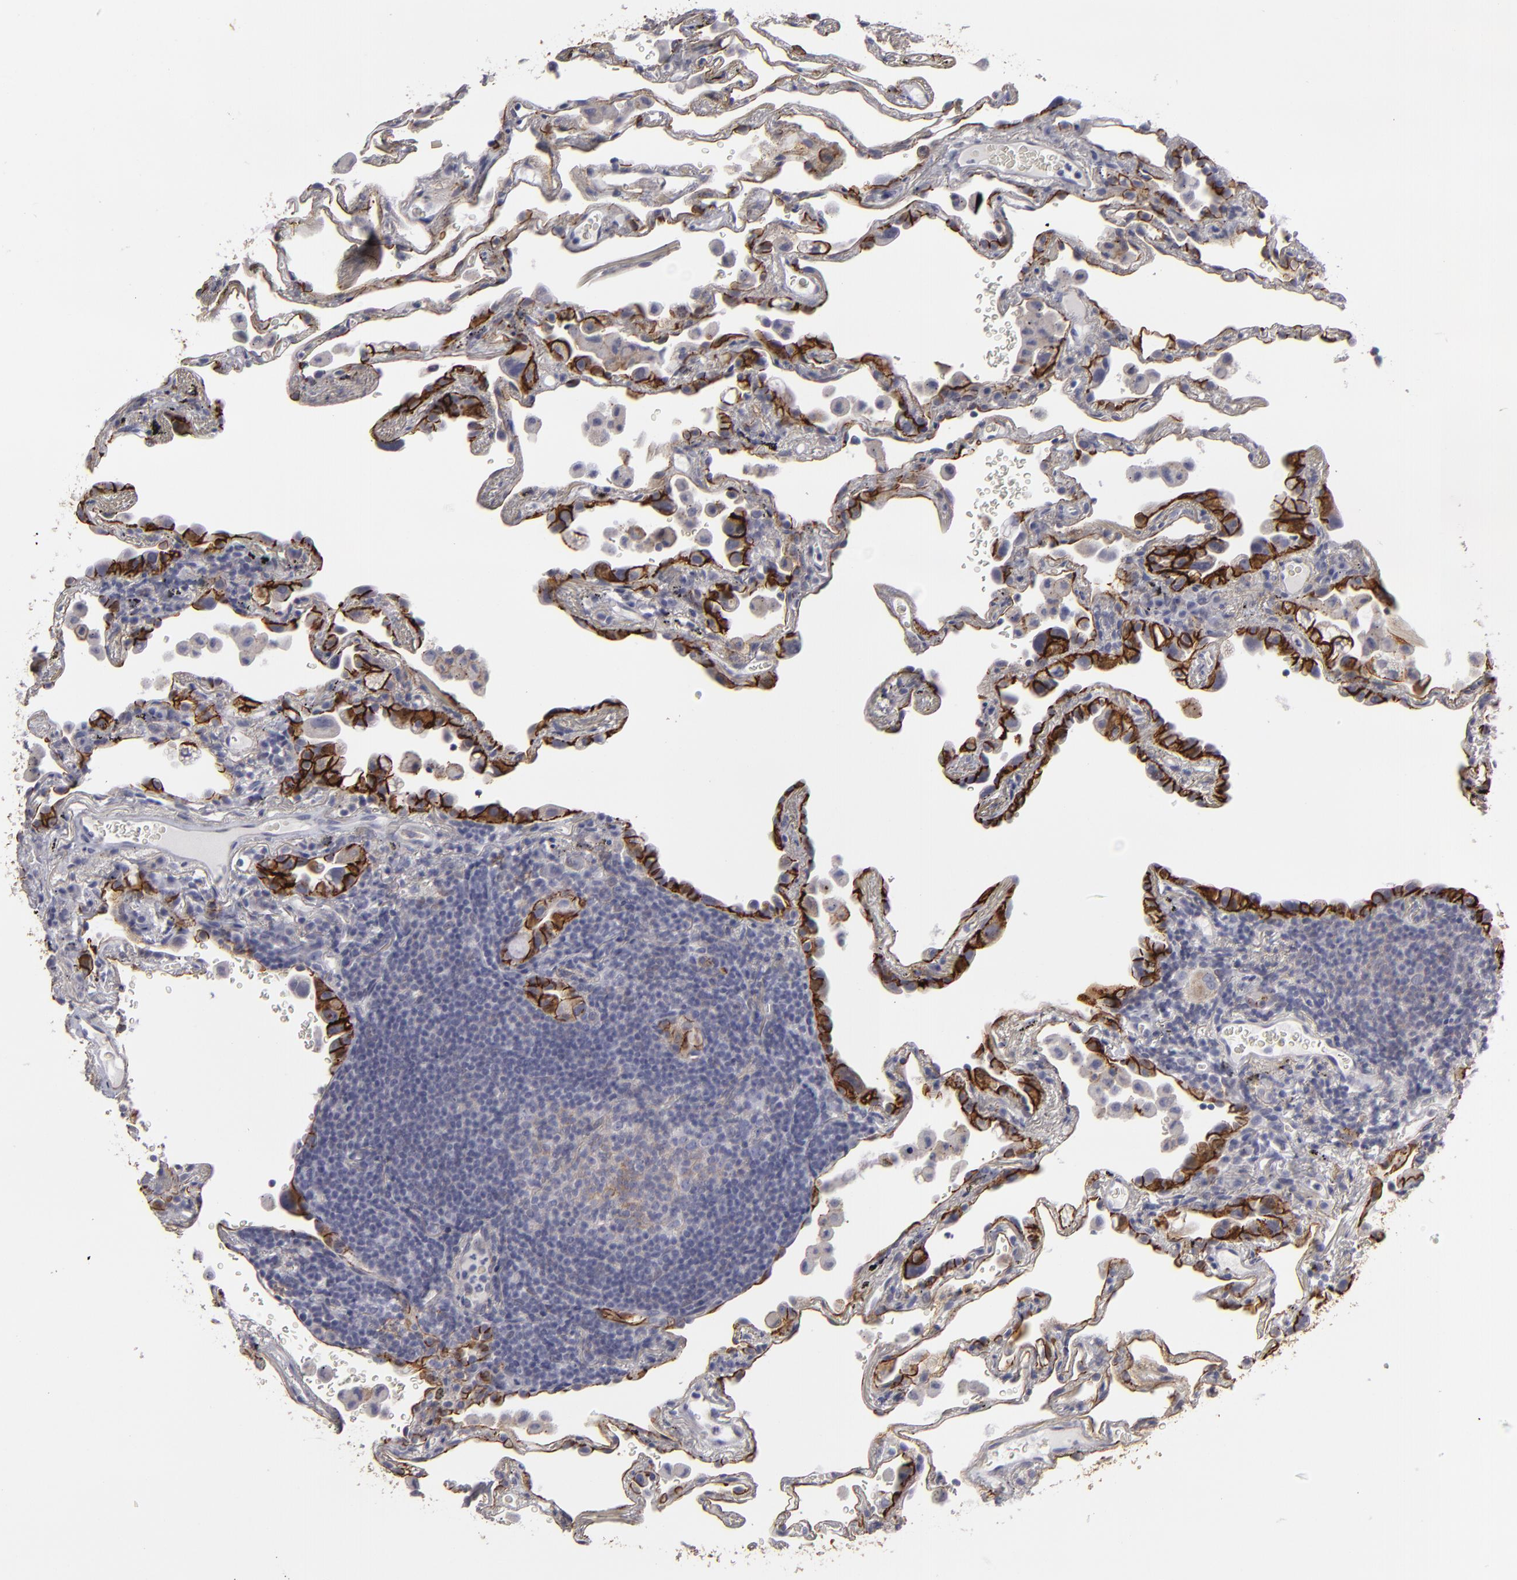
{"staining": {"intensity": "strong", "quantity": ">75%", "location": "cytoplasmic/membranous"}, "tissue": "lung", "cell_type": "Alveolar cells", "image_type": "normal", "snomed": [{"axis": "morphology", "description": "Normal tissue, NOS"}, {"axis": "morphology", "description": "Inflammation, NOS"}, {"axis": "topography", "description": "Lung"}], "caption": "Immunohistochemistry (IHC) photomicrograph of benign lung: human lung stained using IHC displays high levels of strong protein expression localized specifically in the cytoplasmic/membranous of alveolar cells, appearing as a cytoplasmic/membranous brown color.", "gene": "ALCAM", "patient": {"sex": "male", "age": 69}}